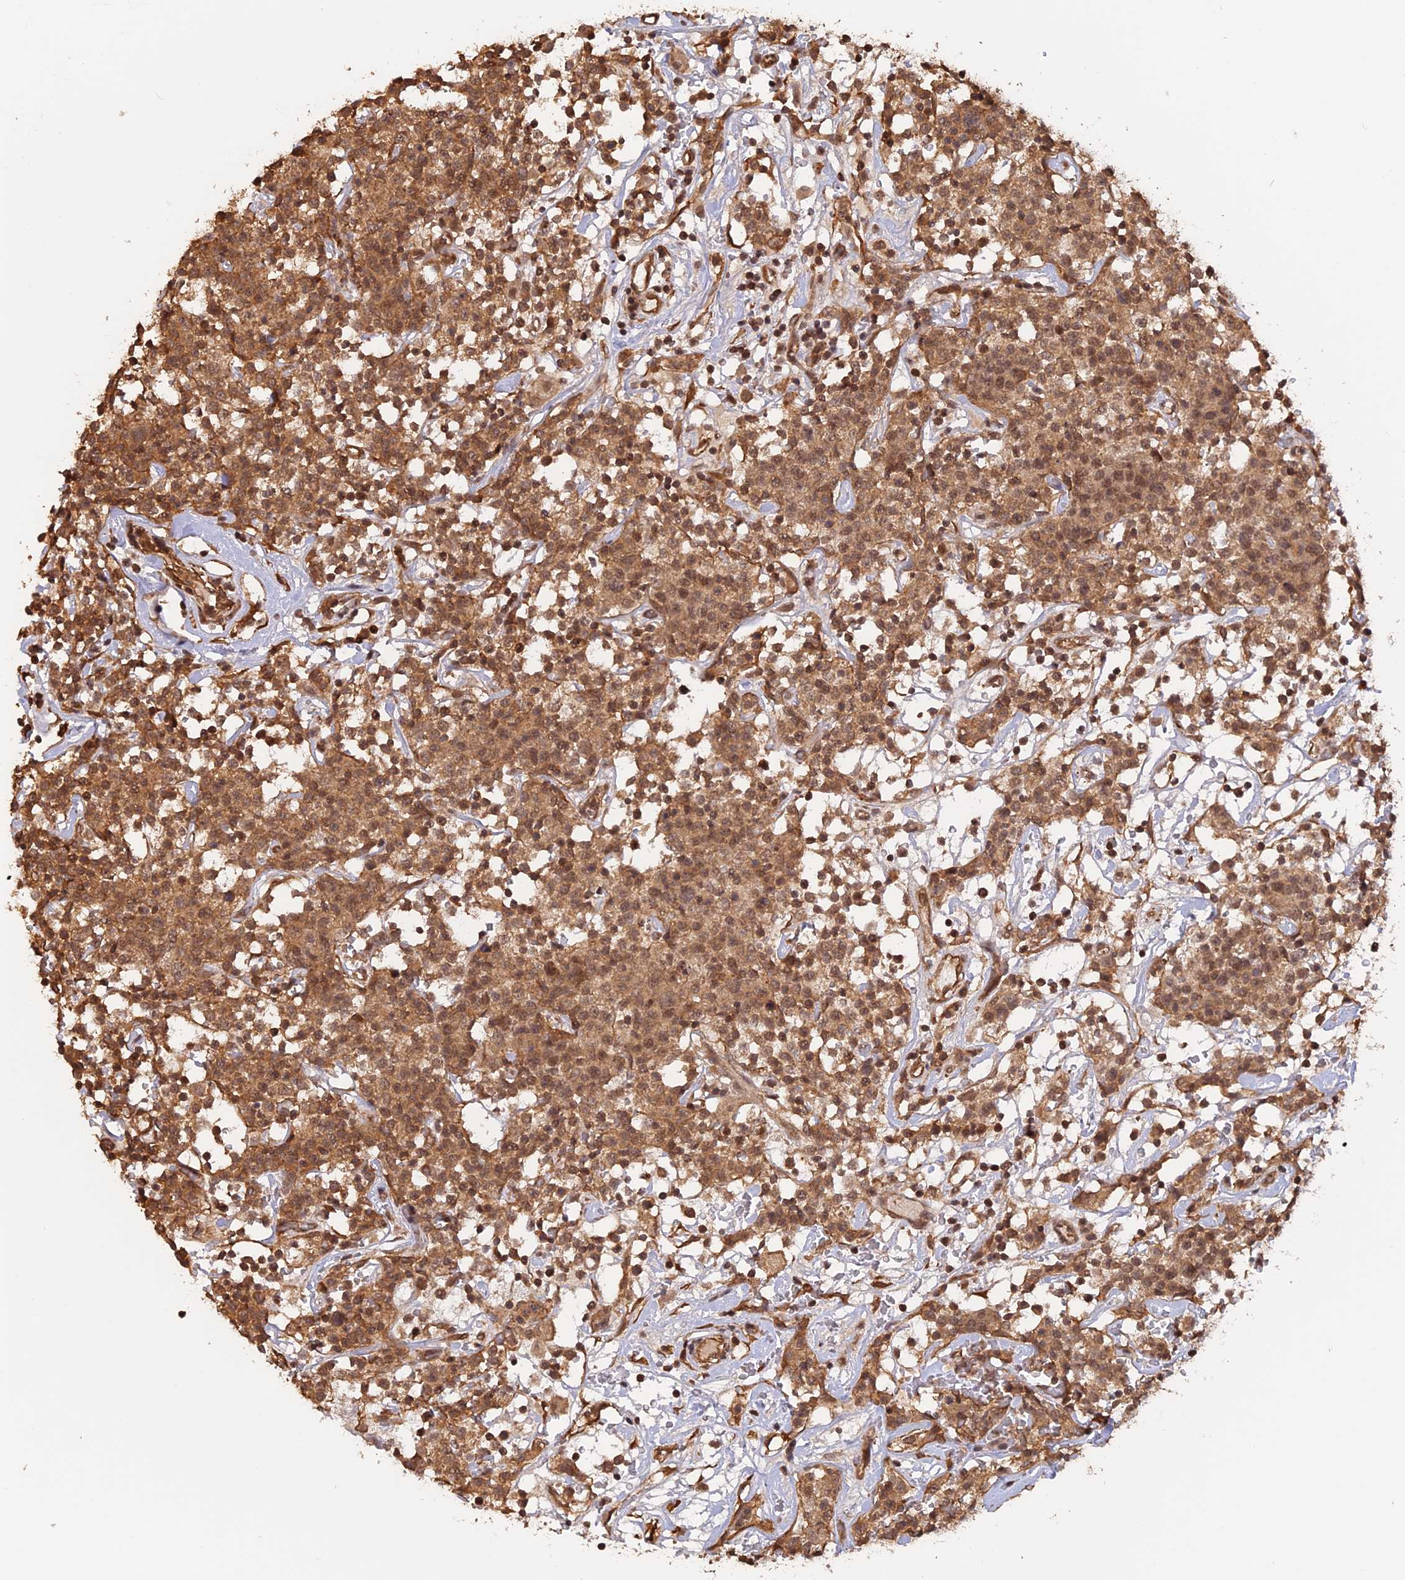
{"staining": {"intensity": "moderate", "quantity": ">75%", "location": "cytoplasmic/membranous"}, "tissue": "lymphoma", "cell_type": "Tumor cells", "image_type": "cancer", "snomed": [{"axis": "morphology", "description": "Malignant lymphoma, non-Hodgkin's type, Low grade"}, {"axis": "topography", "description": "Small intestine"}], "caption": "This is an image of immunohistochemistry (IHC) staining of low-grade malignant lymphoma, non-Hodgkin's type, which shows moderate staining in the cytoplasmic/membranous of tumor cells.", "gene": "CCDC174", "patient": {"sex": "female", "age": 59}}